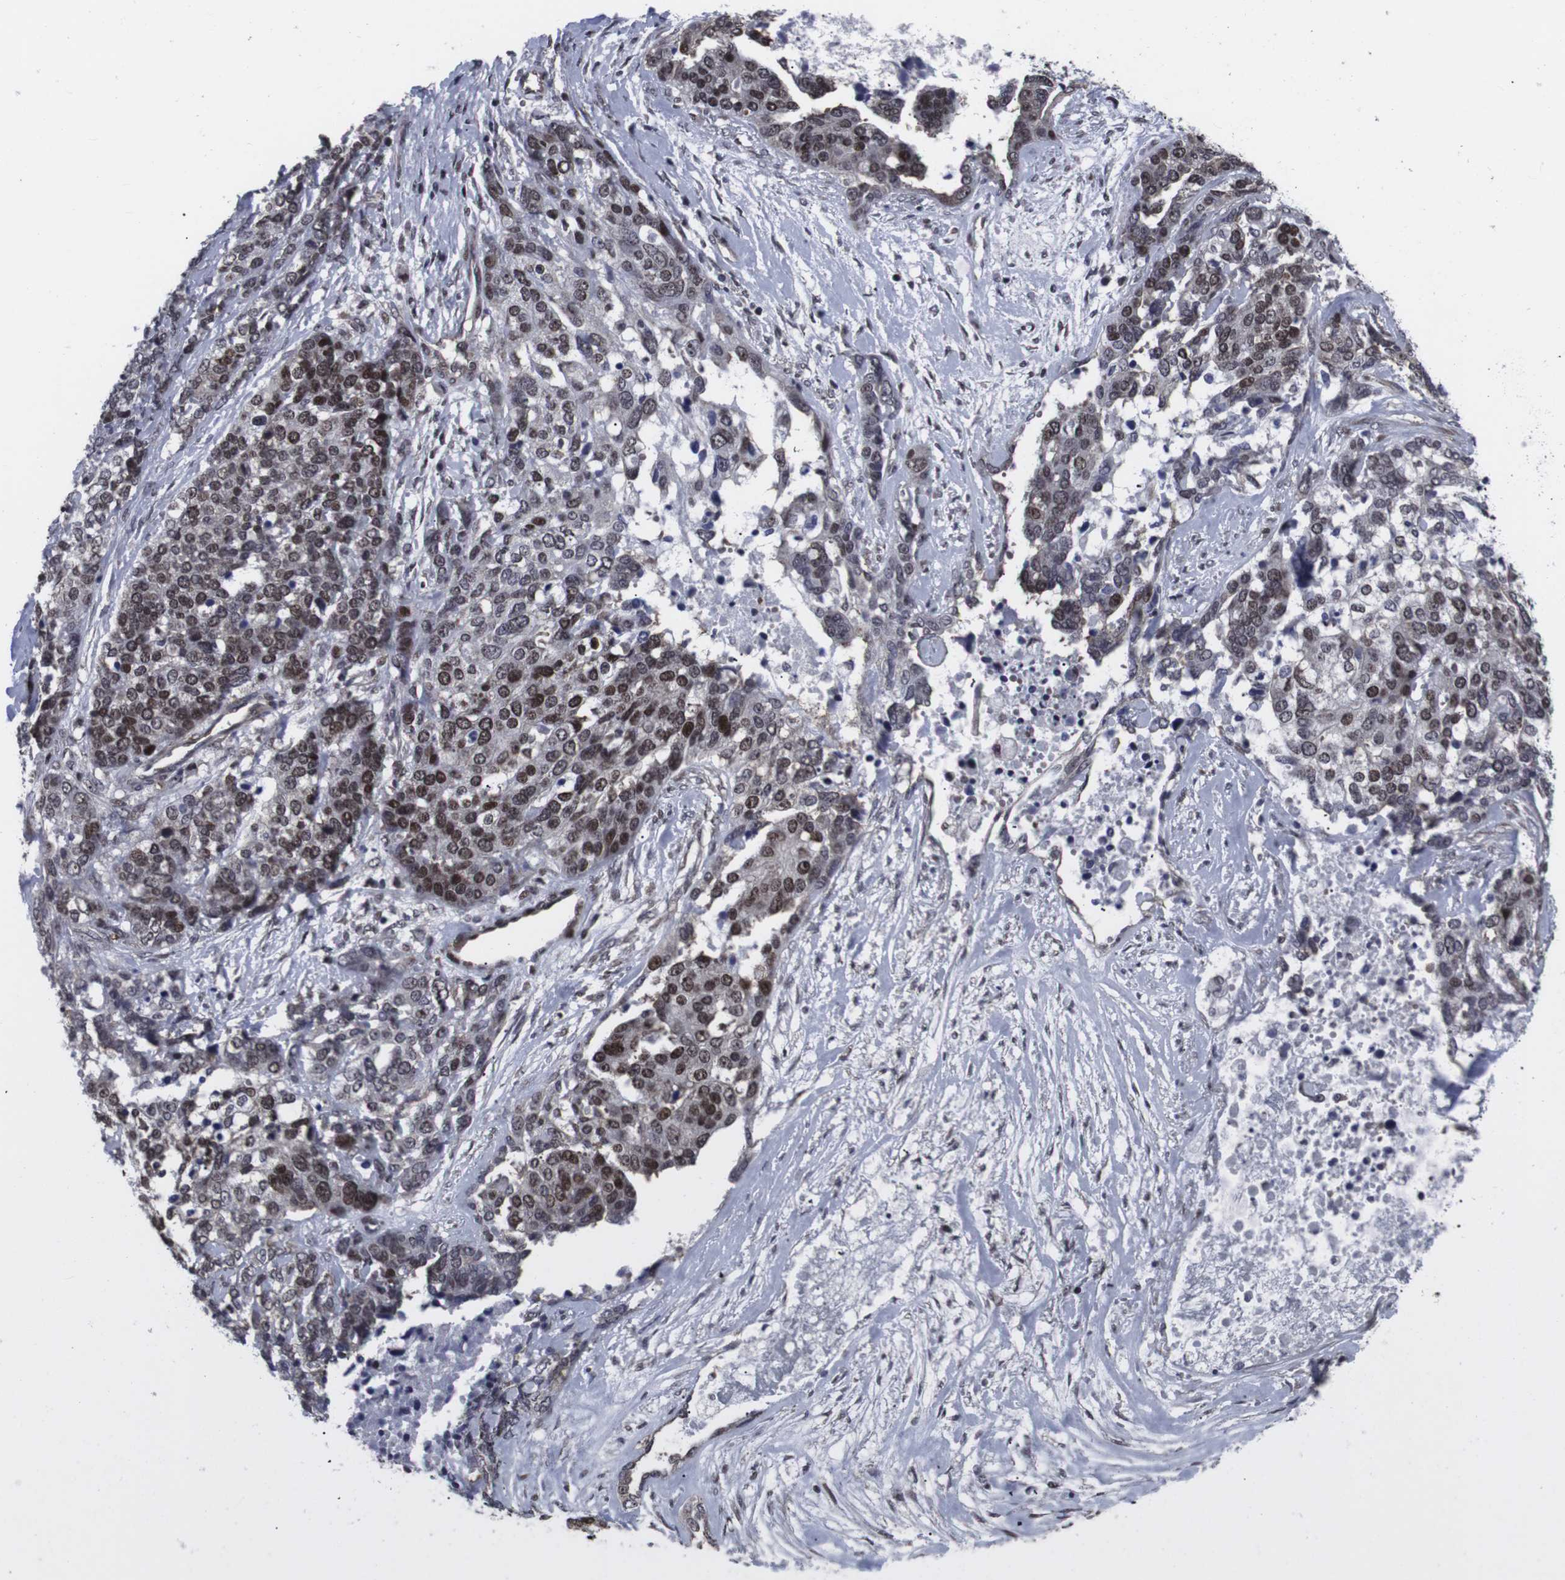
{"staining": {"intensity": "moderate", "quantity": ">75%", "location": "nuclear"}, "tissue": "ovarian cancer", "cell_type": "Tumor cells", "image_type": "cancer", "snomed": [{"axis": "morphology", "description": "Cystadenocarcinoma, serous, NOS"}, {"axis": "topography", "description": "Ovary"}], "caption": "Immunohistochemistry (DAB (3,3'-diaminobenzidine)) staining of serous cystadenocarcinoma (ovarian) demonstrates moderate nuclear protein expression in approximately >75% of tumor cells.", "gene": "MLH1", "patient": {"sex": "female", "age": 44}}